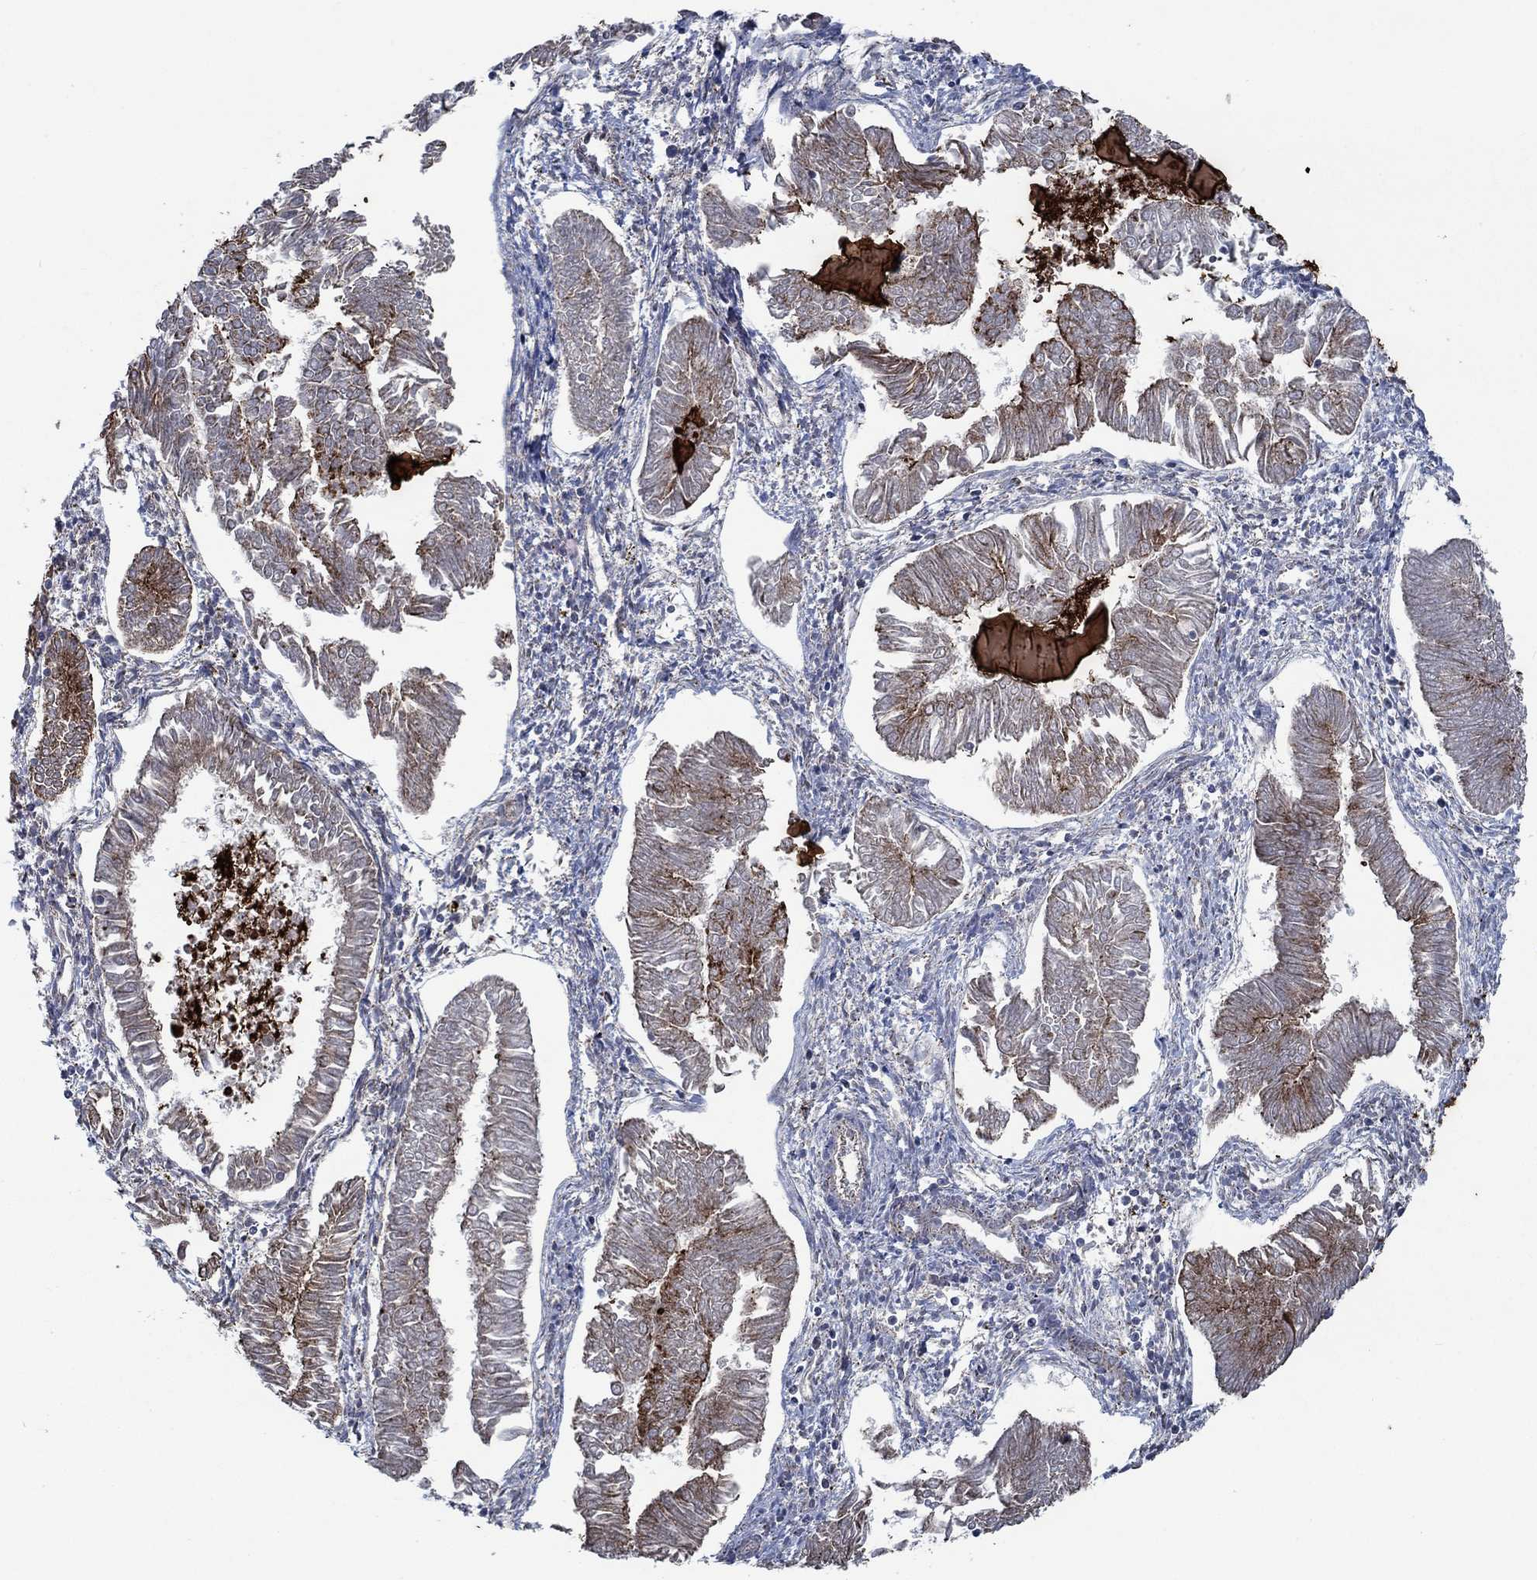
{"staining": {"intensity": "weak", "quantity": "25%-75%", "location": "cytoplasmic/membranous"}, "tissue": "endometrial cancer", "cell_type": "Tumor cells", "image_type": "cancer", "snomed": [{"axis": "morphology", "description": "Adenocarcinoma, NOS"}, {"axis": "topography", "description": "Endometrium"}], "caption": "Protein staining of endometrial cancer (adenocarcinoma) tissue demonstrates weak cytoplasmic/membranous staining in about 25%-75% of tumor cells.", "gene": "STXBP6", "patient": {"sex": "female", "age": 53}}